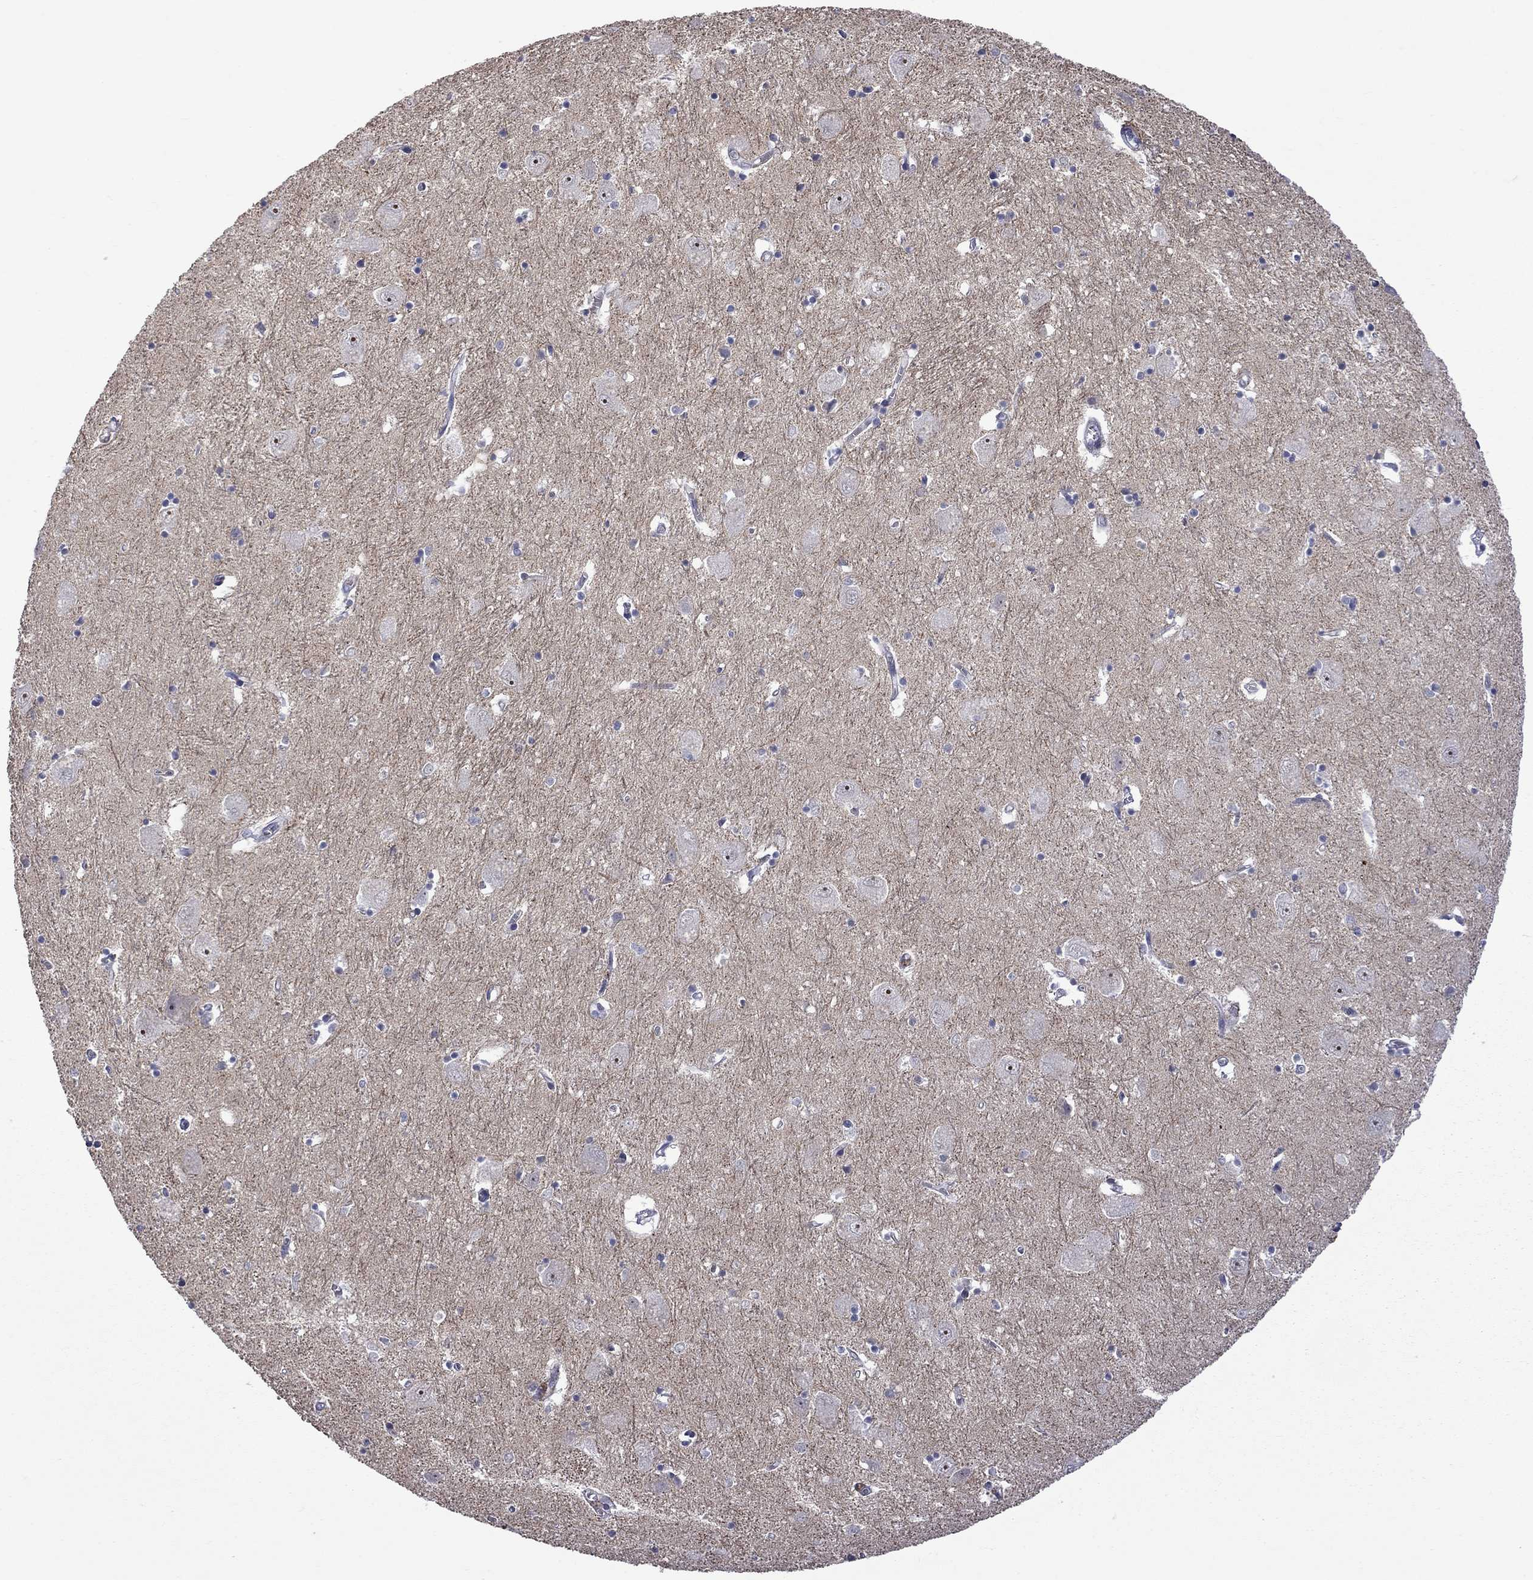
{"staining": {"intensity": "negative", "quantity": "none", "location": "none"}, "tissue": "caudate", "cell_type": "Glial cells", "image_type": "normal", "snomed": [{"axis": "morphology", "description": "Normal tissue, NOS"}, {"axis": "topography", "description": "Lateral ventricle wall"}], "caption": "A micrograph of caudate stained for a protein exhibits no brown staining in glial cells.", "gene": "GSG1L", "patient": {"sex": "male", "age": 54}}